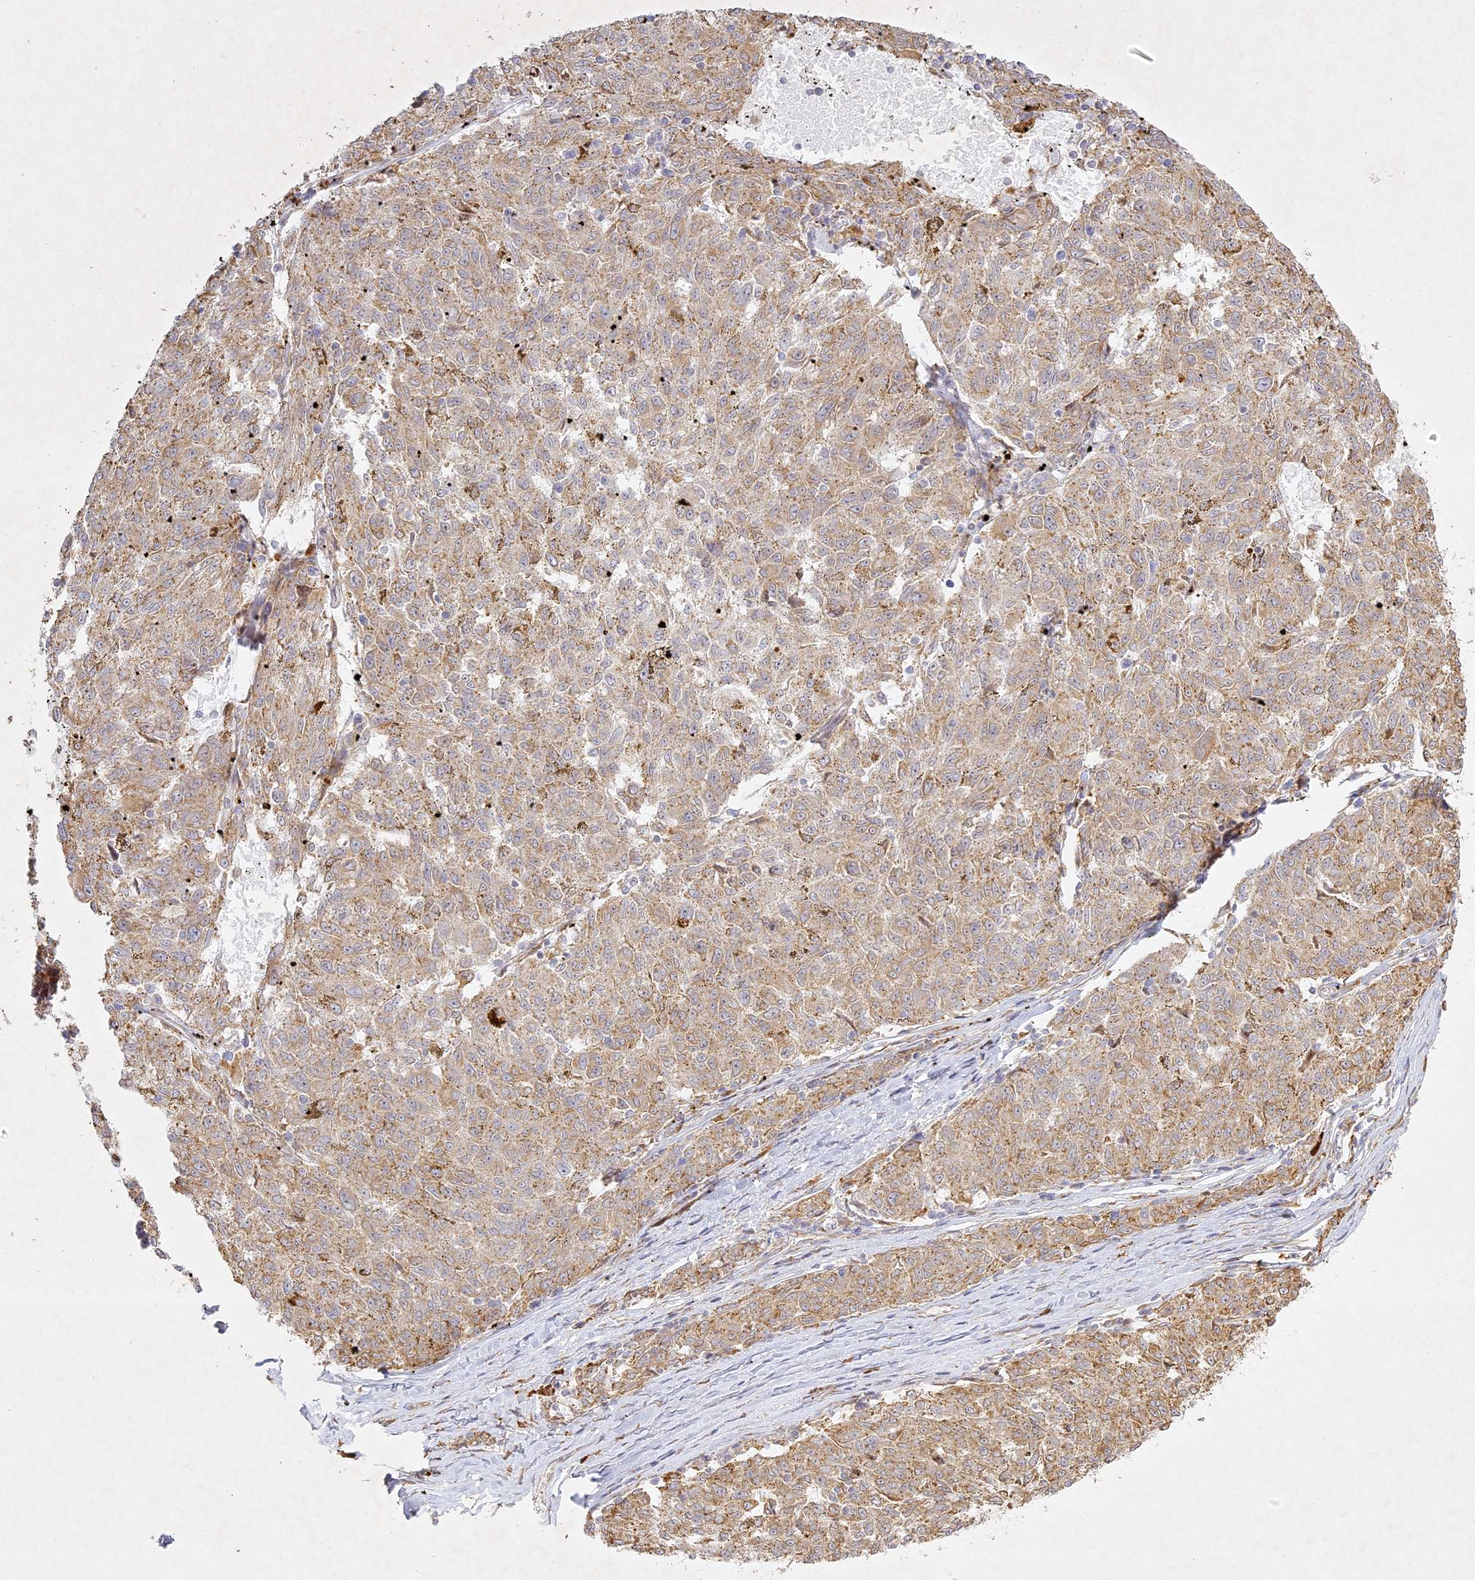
{"staining": {"intensity": "moderate", "quantity": ">75%", "location": "cytoplasmic/membranous"}, "tissue": "melanoma", "cell_type": "Tumor cells", "image_type": "cancer", "snomed": [{"axis": "morphology", "description": "Malignant melanoma, NOS"}, {"axis": "topography", "description": "Skin"}], "caption": "Brown immunohistochemical staining in human malignant melanoma demonstrates moderate cytoplasmic/membranous staining in about >75% of tumor cells.", "gene": "SLC30A5", "patient": {"sex": "female", "age": 72}}